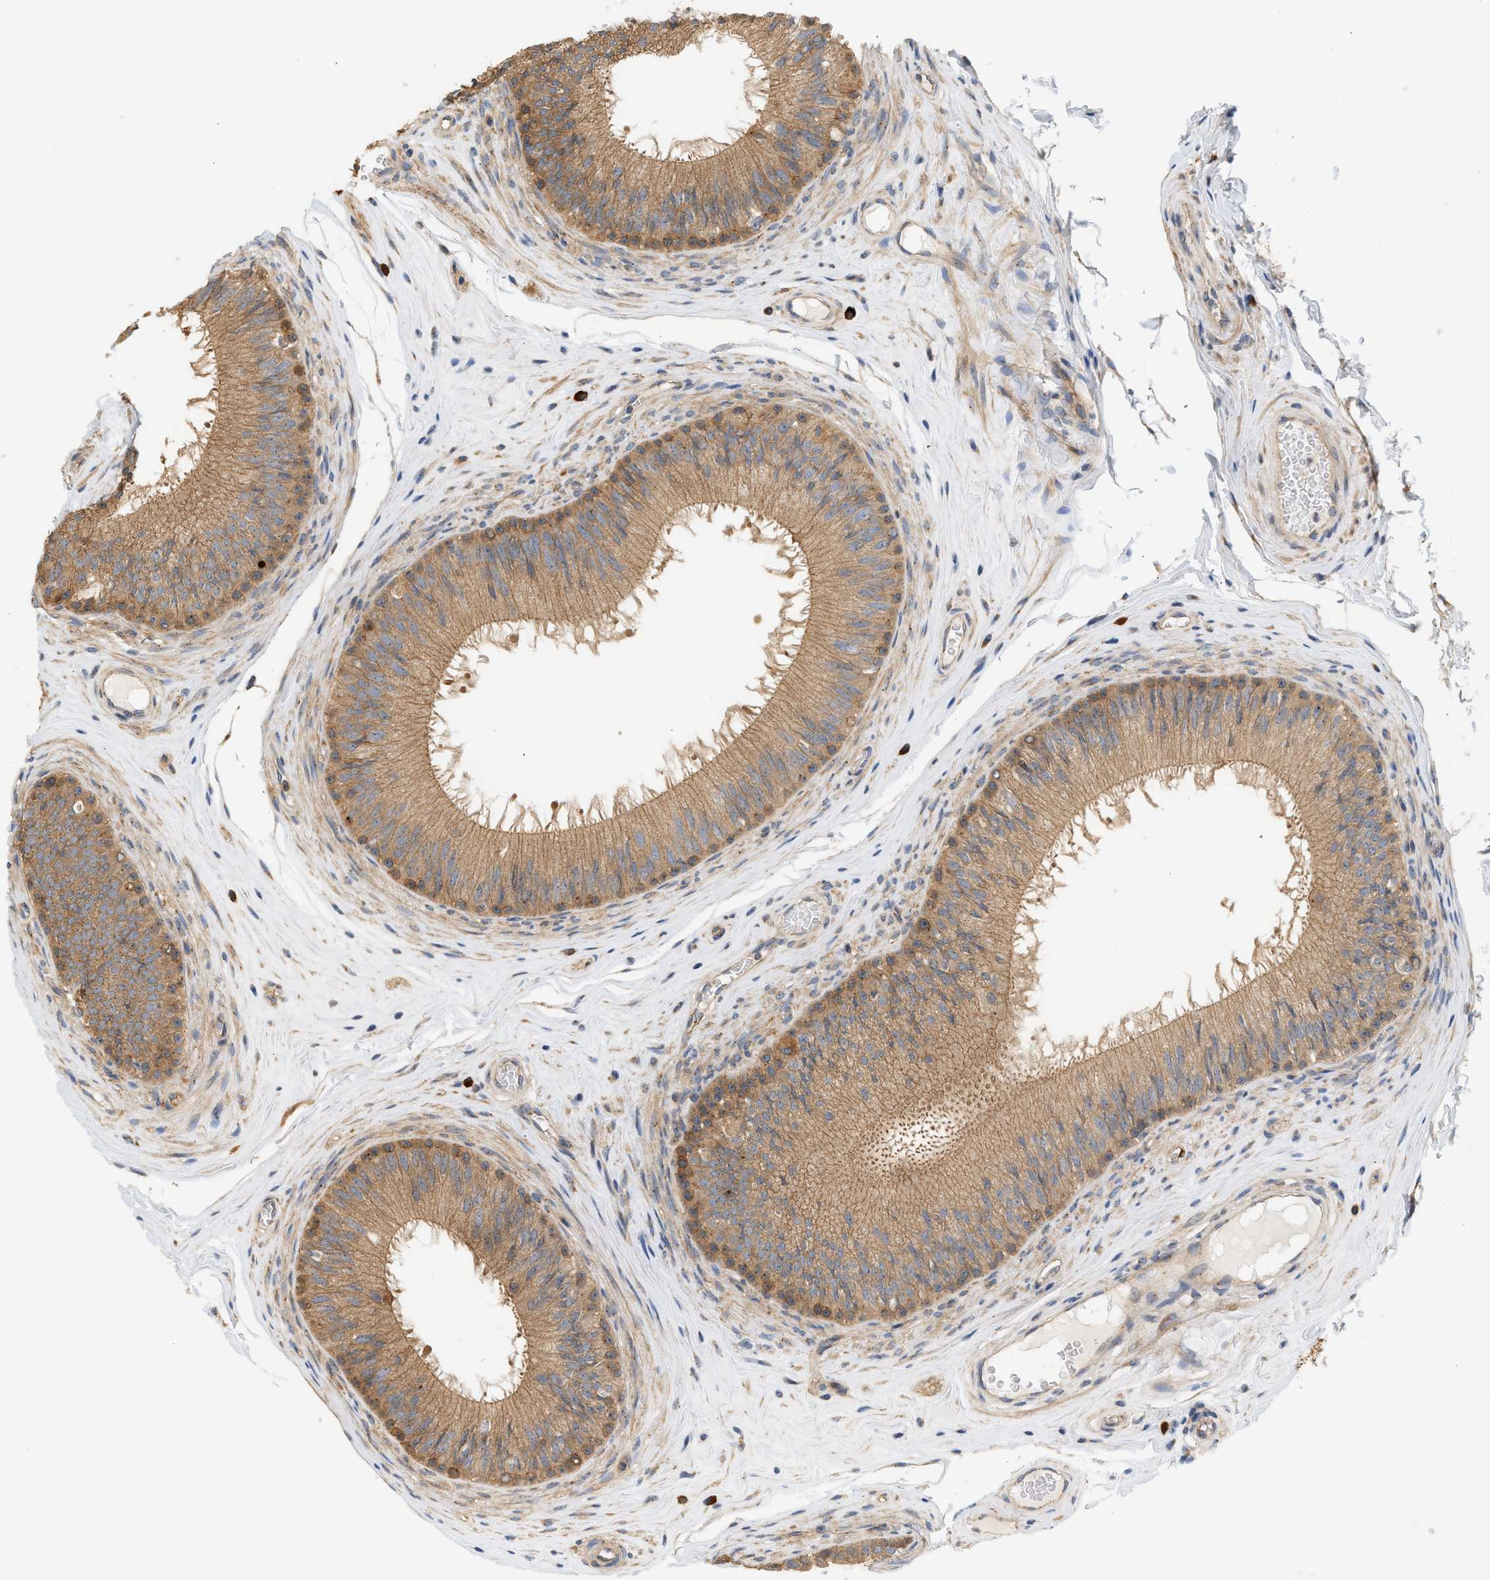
{"staining": {"intensity": "moderate", "quantity": ">75%", "location": "cytoplasmic/membranous"}, "tissue": "epididymis", "cell_type": "Glandular cells", "image_type": "normal", "snomed": [{"axis": "morphology", "description": "Normal tissue, NOS"}, {"axis": "topography", "description": "Testis"}, {"axis": "topography", "description": "Epididymis"}], "caption": "Epididymis stained with DAB IHC reveals medium levels of moderate cytoplasmic/membranous positivity in about >75% of glandular cells.", "gene": "CTXN1", "patient": {"sex": "male", "age": 36}}